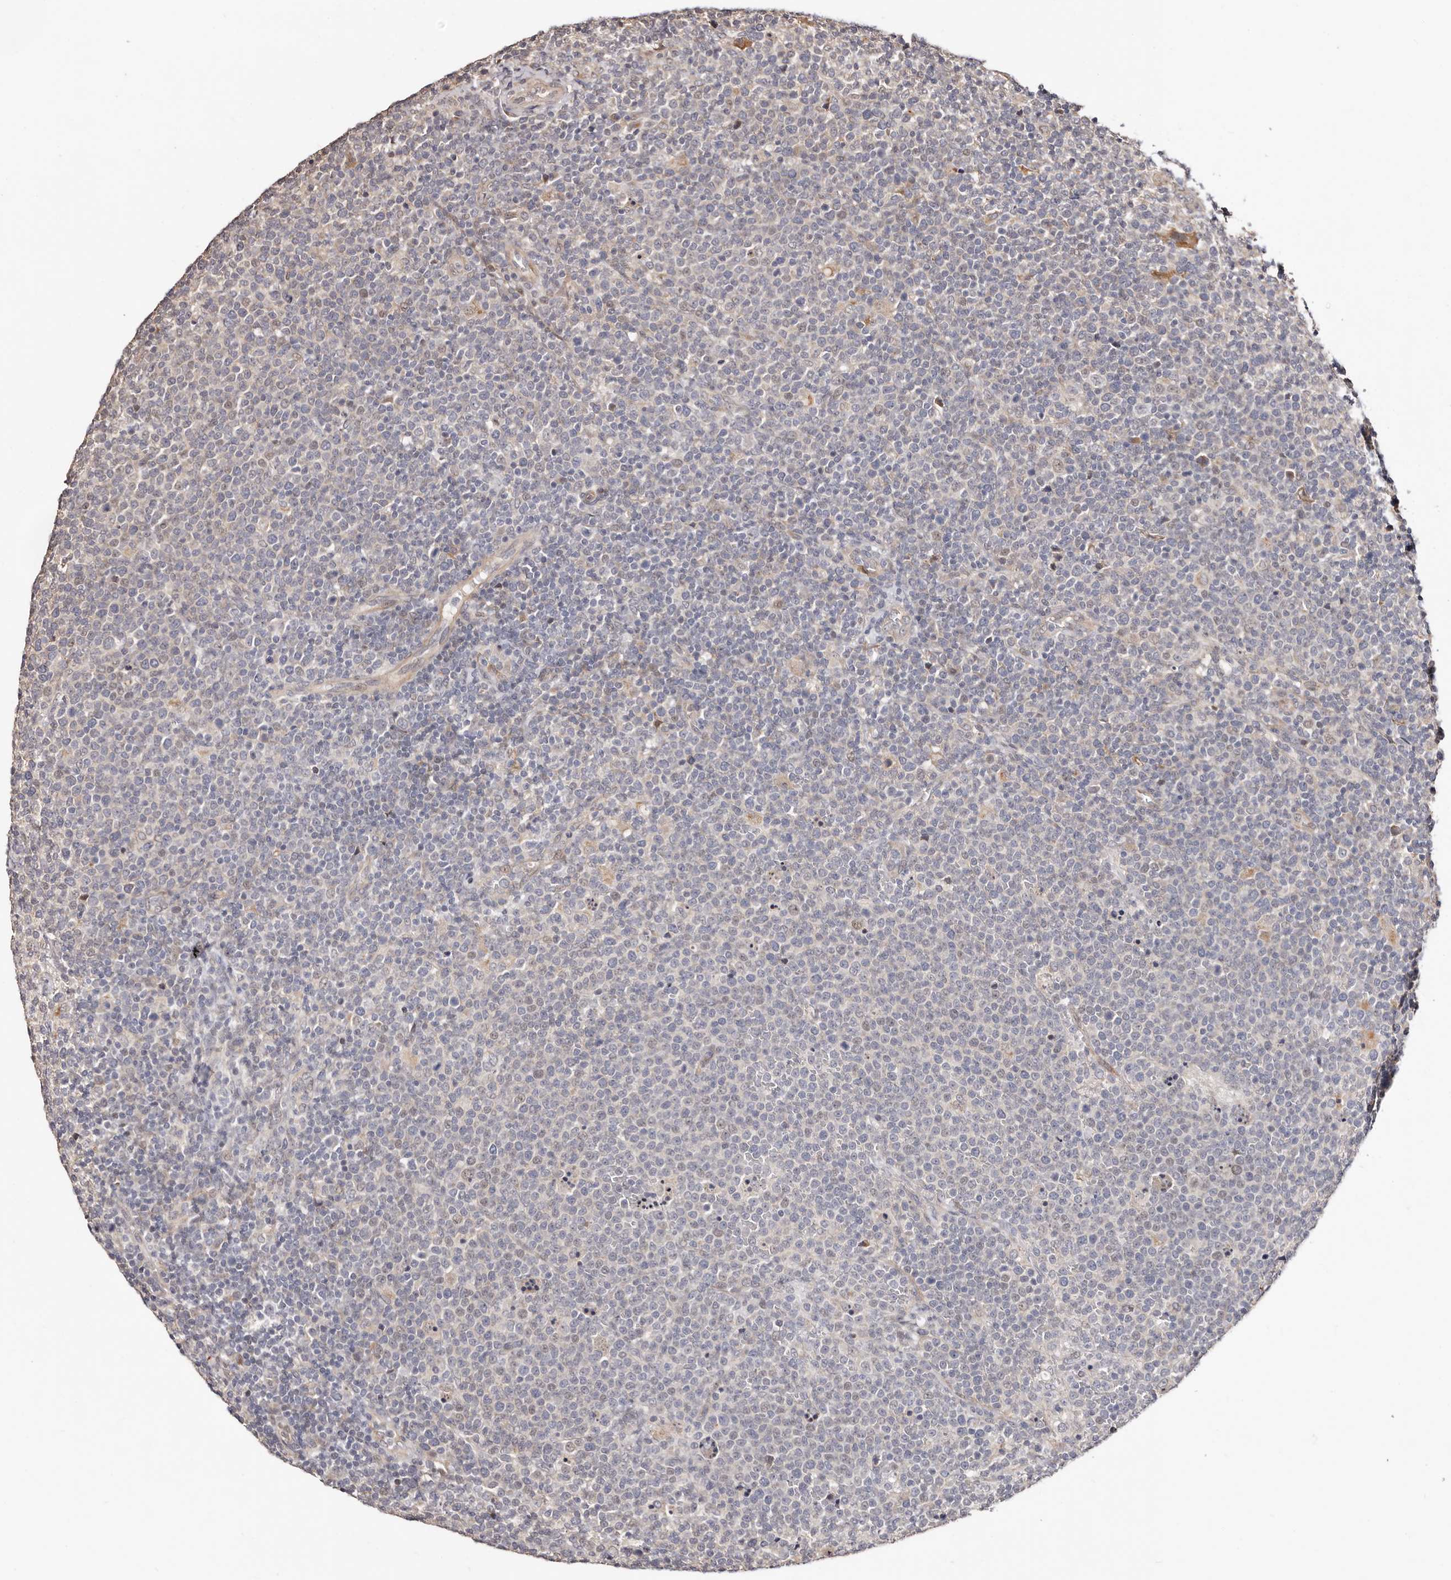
{"staining": {"intensity": "negative", "quantity": "none", "location": "none"}, "tissue": "lymphoma", "cell_type": "Tumor cells", "image_type": "cancer", "snomed": [{"axis": "morphology", "description": "Malignant lymphoma, non-Hodgkin's type, High grade"}, {"axis": "topography", "description": "Lymph node"}], "caption": "Human high-grade malignant lymphoma, non-Hodgkin's type stained for a protein using IHC demonstrates no positivity in tumor cells.", "gene": "TRIP13", "patient": {"sex": "male", "age": 61}}